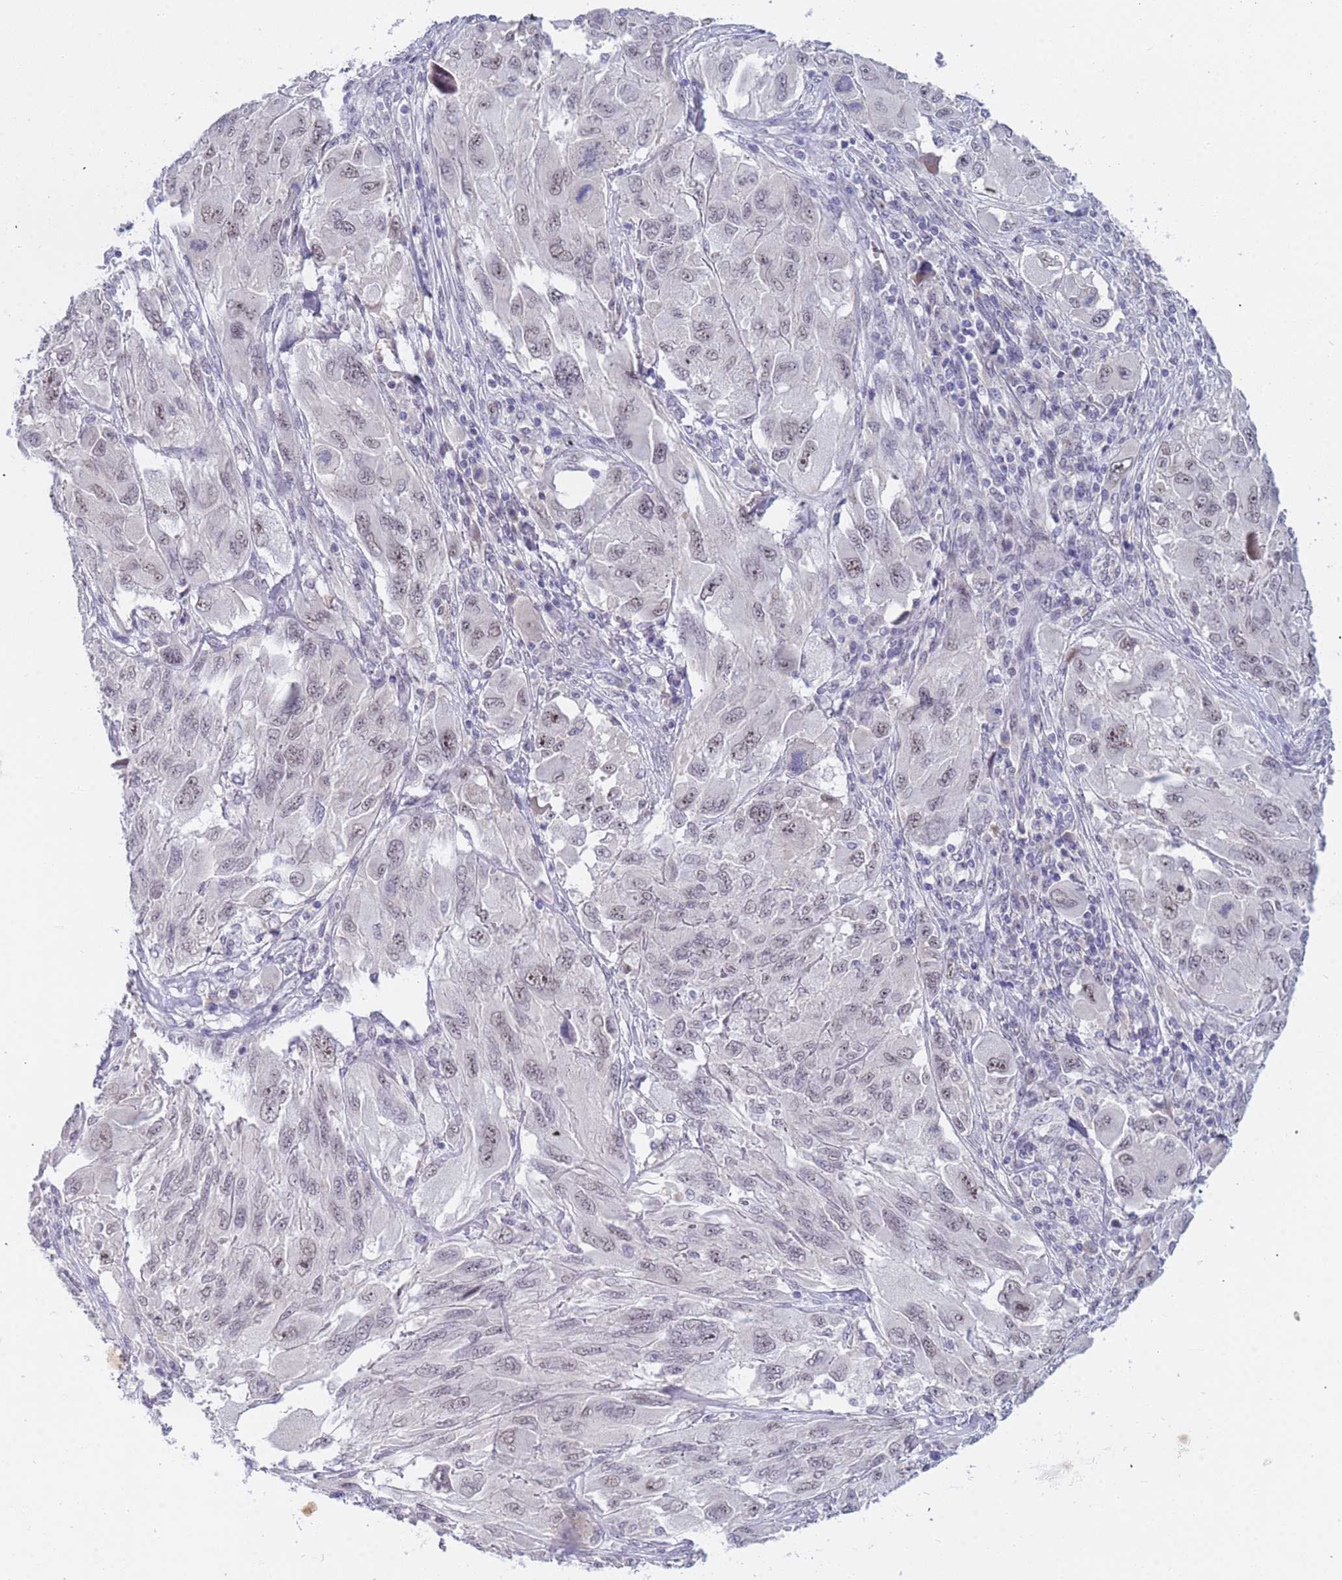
{"staining": {"intensity": "weak", "quantity": "25%-75%", "location": "nuclear"}, "tissue": "melanoma", "cell_type": "Tumor cells", "image_type": "cancer", "snomed": [{"axis": "morphology", "description": "Malignant melanoma, NOS"}, {"axis": "topography", "description": "Skin"}], "caption": "This is an image of IHC staining of melanoma, which shows weak positivity in the nuclear of tumor cells.", "gene": "CXorf65", "patient": {"sex": "female", "age": 91}}